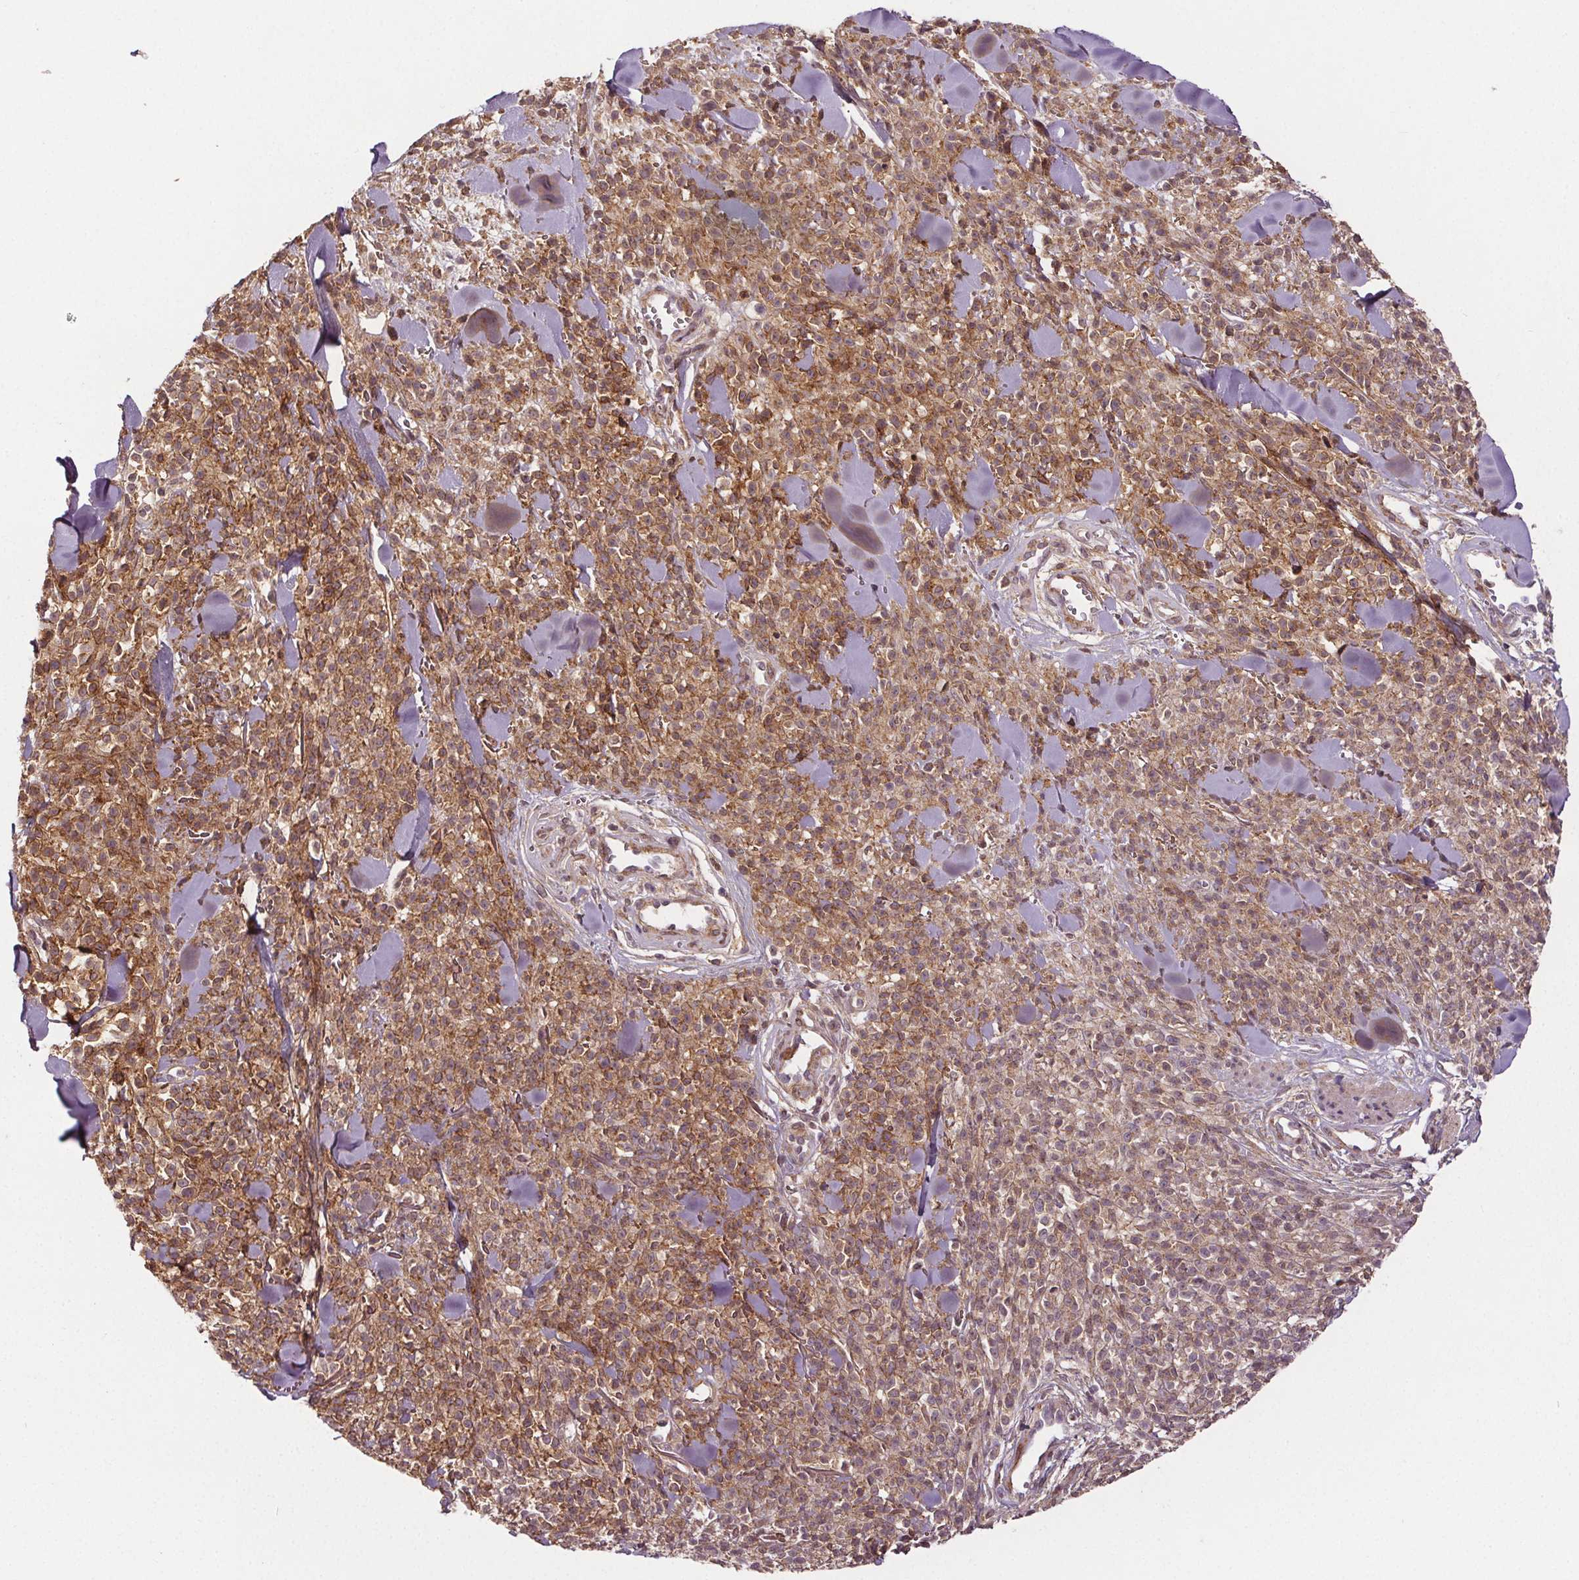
{"staining": {"intensity": "moderate", "quantity": ">75%", "location": "cytoplasmic/membranous"}, "tissue": "melanoma", "cell_type": "Tumor cells", "image_type": "cancer", "snomed": [{"axis": "morphology", "description": "Malignant melanoma, NOS"}, {"axis": "topography", "description": "Skin"}, {"axis": "topography", "description": "Skin of trunk"}], "caption": "This histopathology image demonstrates malignant melanoma stained with immunohistochemistry (IHC) to label a protein in brown. The cytoplasmic/membranous of tumor cells show moderate positivity for the protein. Nuclei are counter-stained blue.", "gene": "EPHB3", "patient": {"sex": "male", "age": 74}}